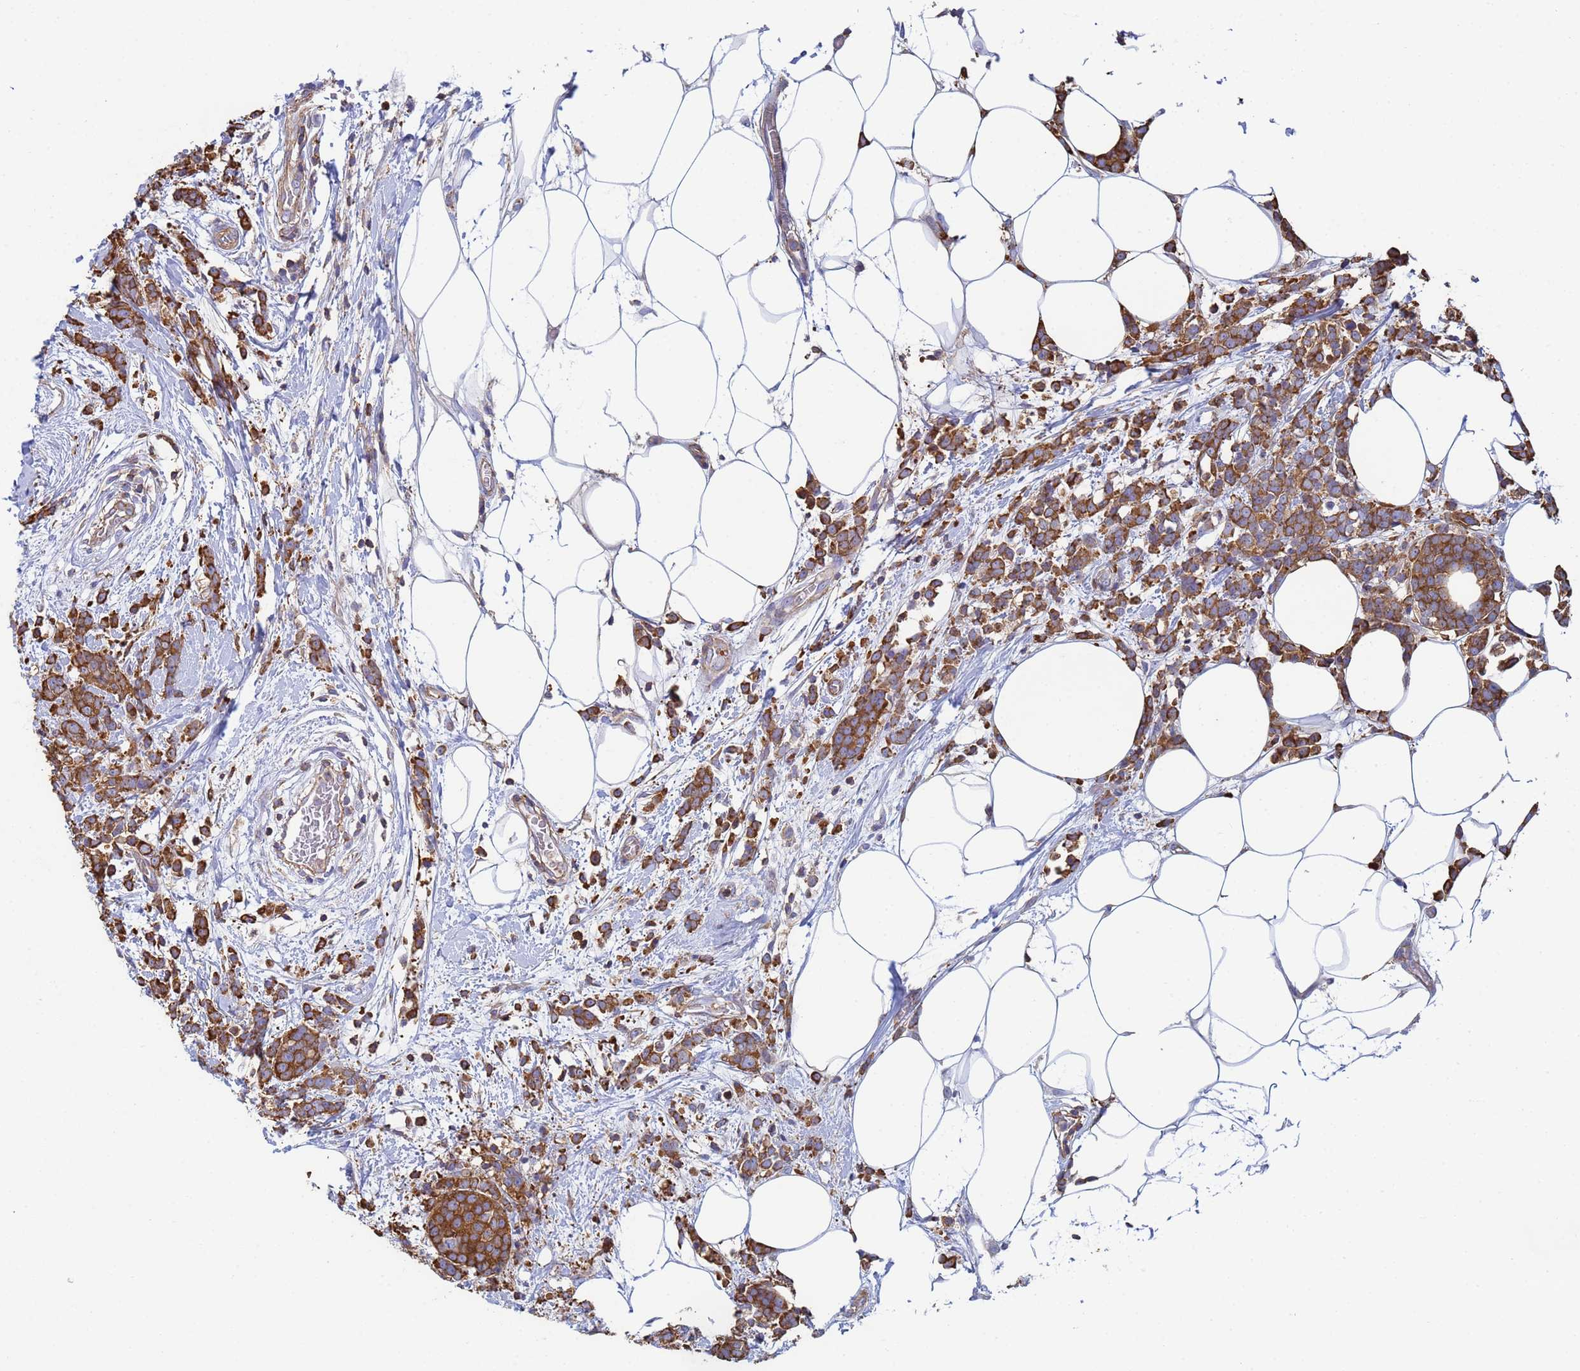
{"staining": {"intensity": "strong", "quantity": ">75%", "location": "cytoplasmic/membranous"}, "tissue": "breast cancer", "cell_type": "Tumor cells", "image_type": "cancer", "snomed": [{"axis": "morphology", "description": "Lobular carcinoma"}, {"axis": "topography", "description": "Breast"}], "caption": "Strong cytoplasmic/membranous staining is seen in approximately >75% of tumor cells in lobular carcinoma (breast).", "gene": "ZNG1B", "patient": {"sex": "female", "age": 58}}